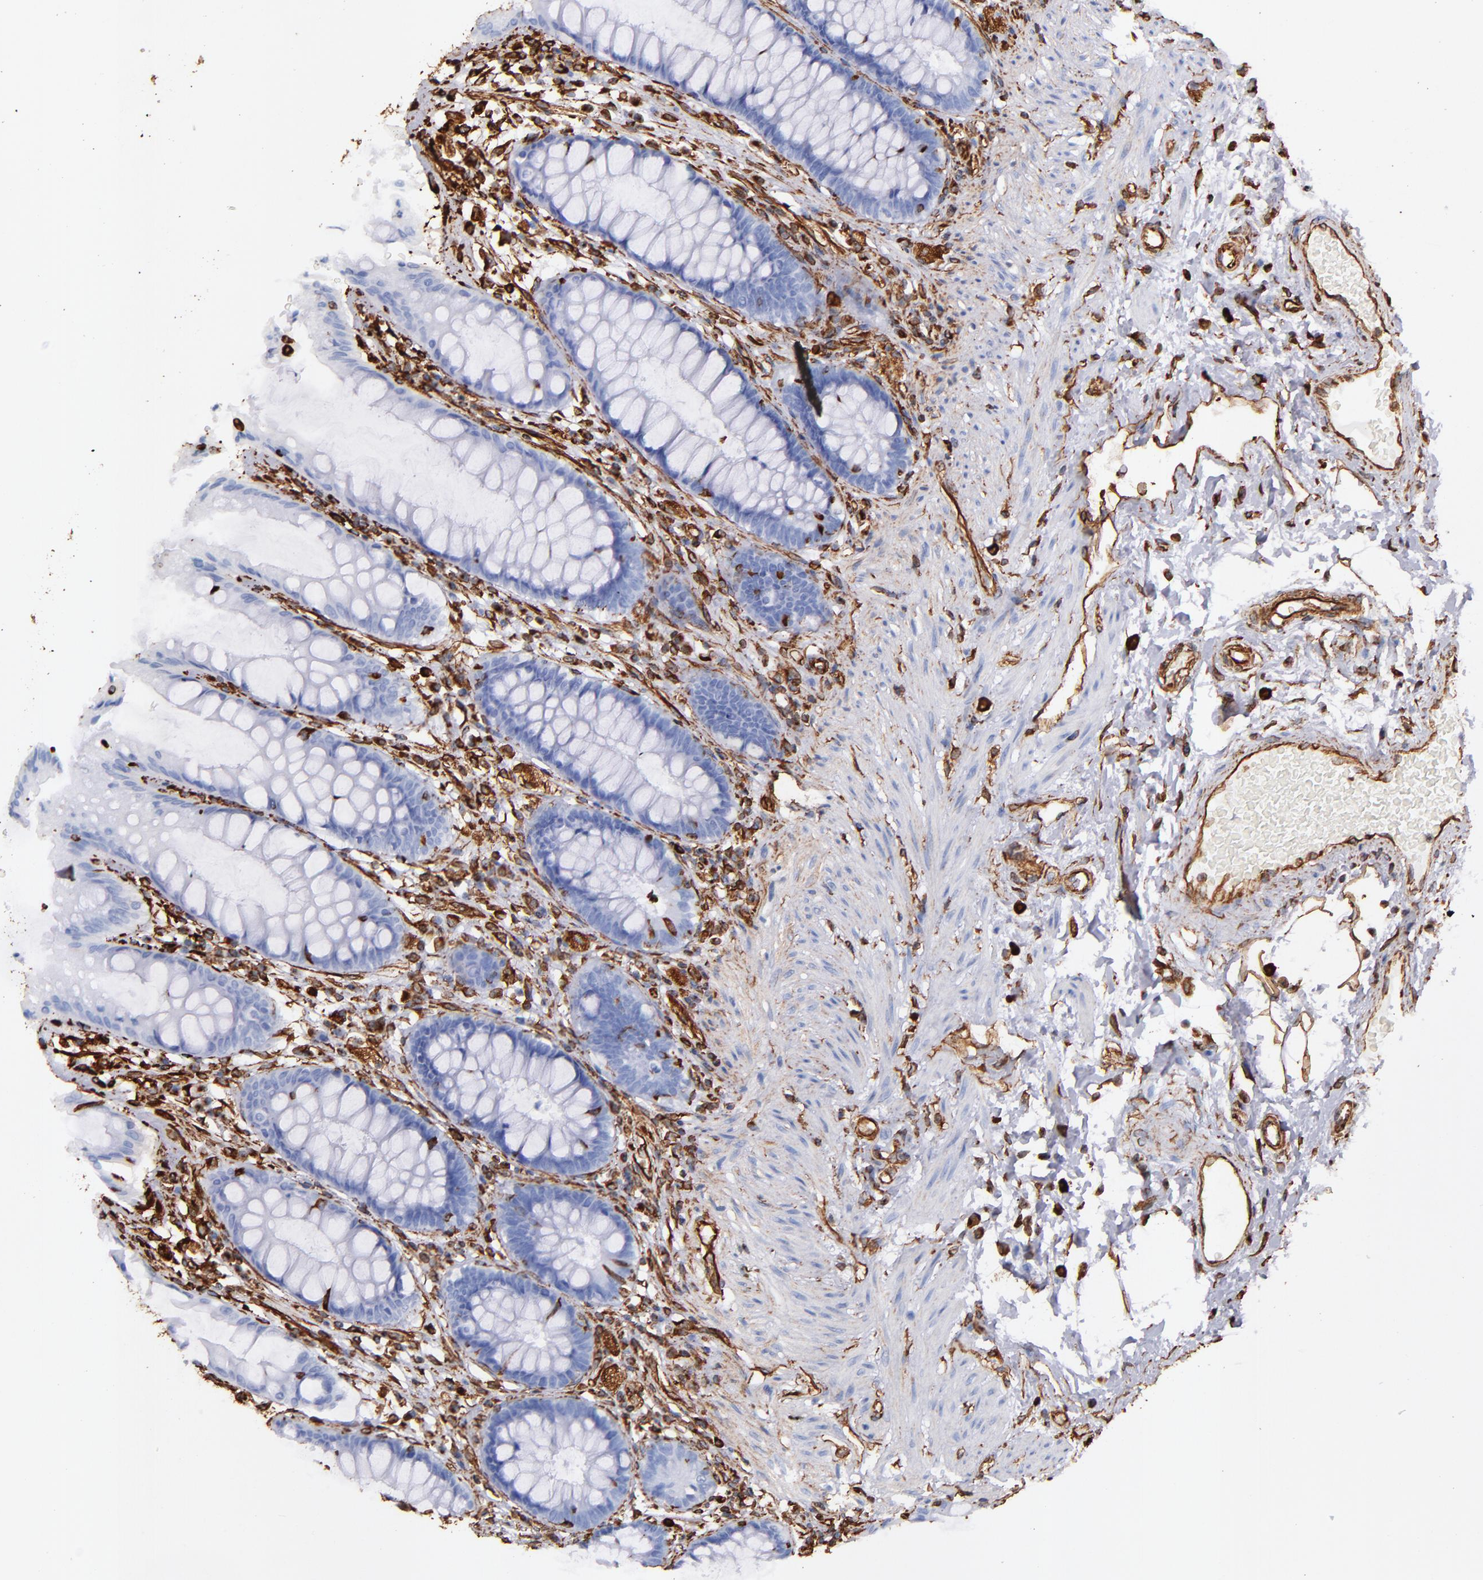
{"staining": {"intensity": "negative", "quantity": "none", "location": "none"}, "tissue": "rectum", "cell_type": "Glandular cells", "image_type": "normal", "snomed": [{"axis": "morphology", "description": "Normal tissue, NOS"}, {"axis": "topography", "description": "Rectum"}], "caption": "This is an IHC photomicrograph of normal rectum. There is no expression in glandular cells.", "gene": "VIM", "patient": {"sex": "female", "age": 46}}